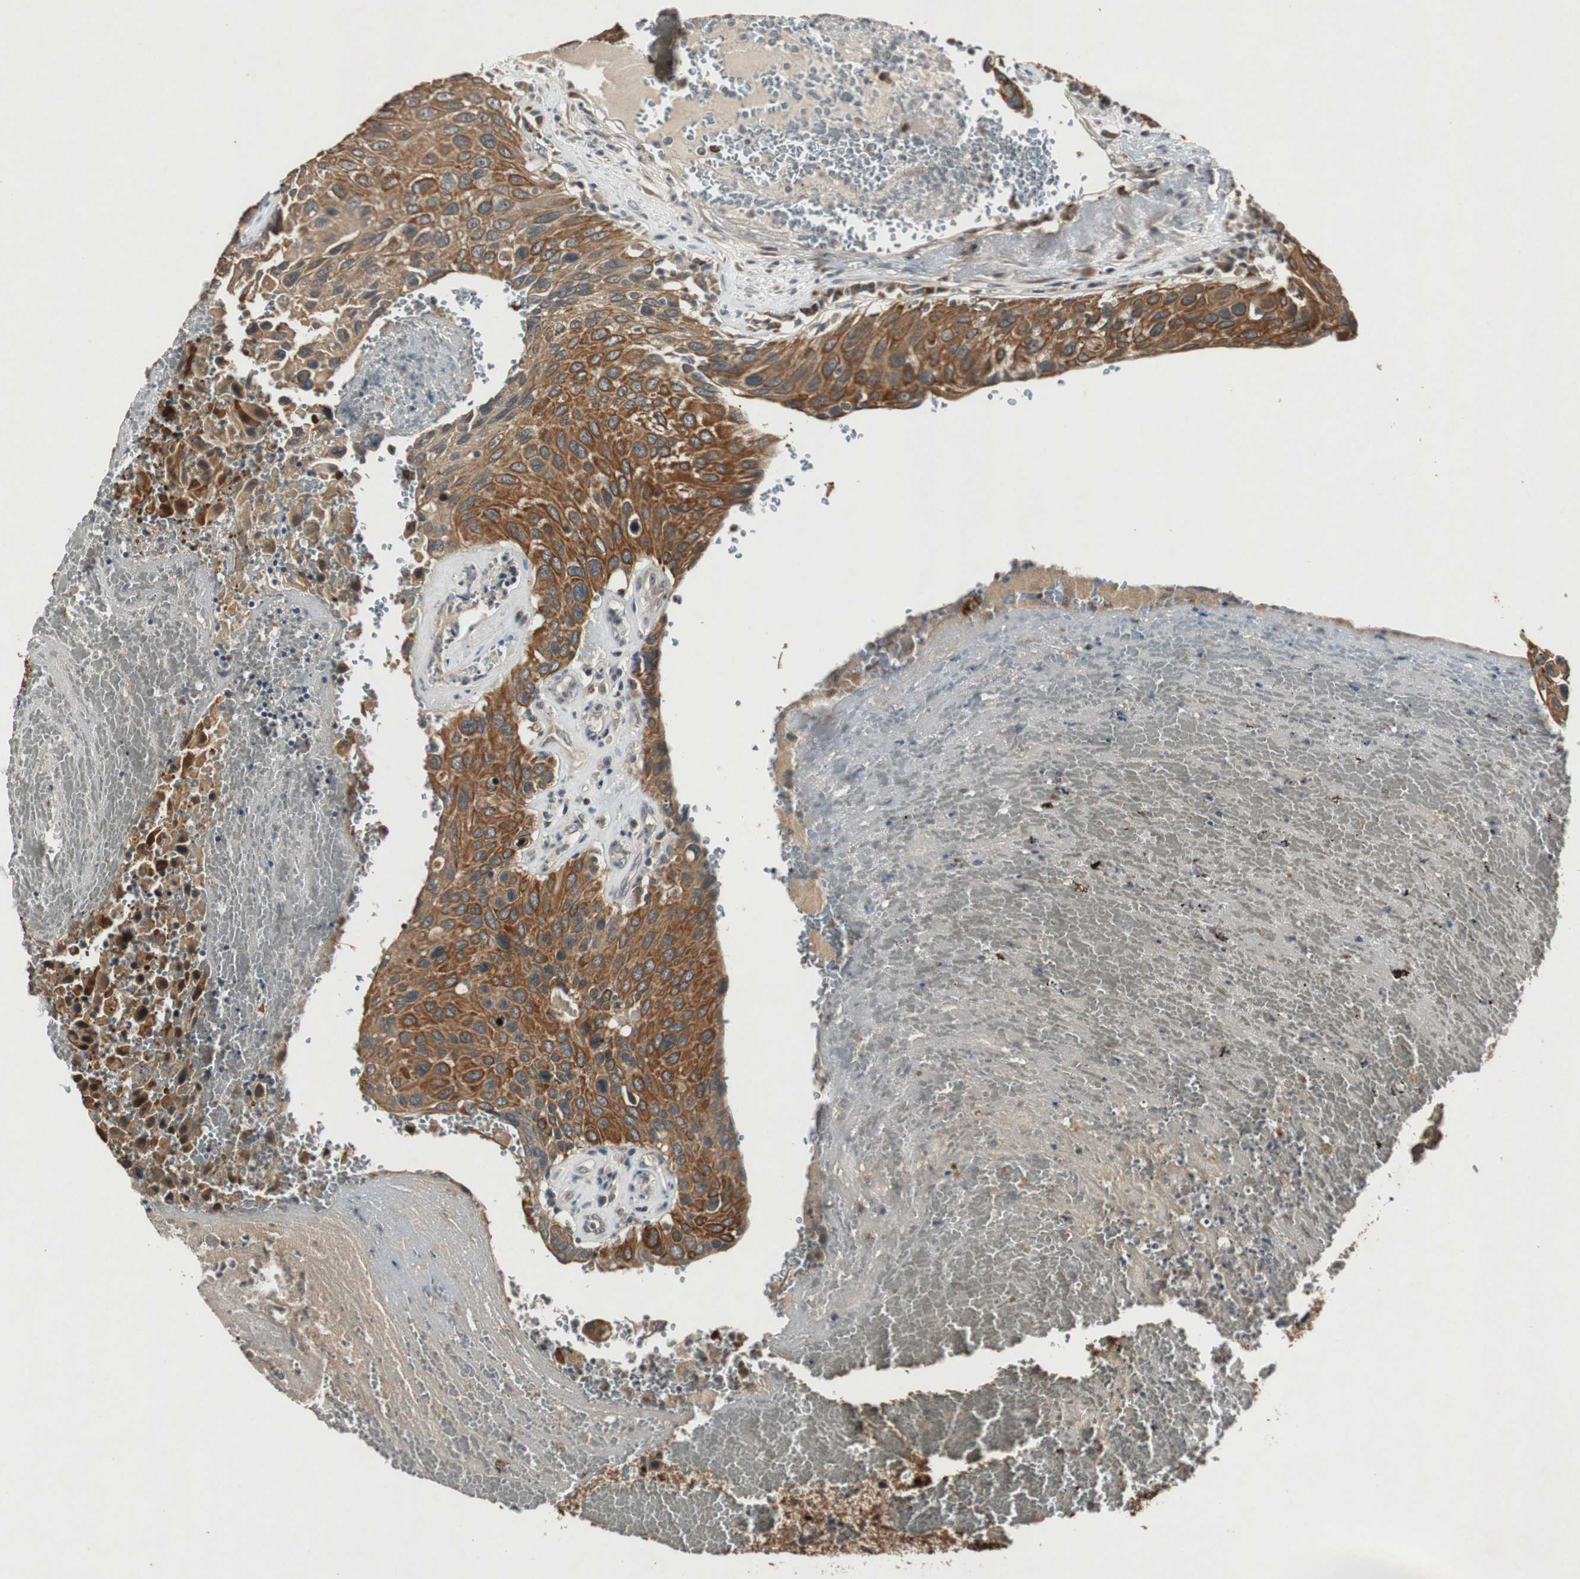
{"staining": {"intensity": "strong", "quantity": ">75%", "location": "cytoplasmic/membranous"}, "tissue": "urothelial cancer", "cell_type": "Tumor cells", "image_type": "cancer", "snomed": [{"axis": "morphology", "description": "Urothelial carcinoma, High grade"}, {"axis": "topography", "description": "Urinary bladder"}], "caption": "Tumor cells exhibit strong cytoplasmic/membranous staining in about >75% of cells in urothelial carcinoma (high-grade).", "gene": "SLIT2", "patient": {"sex": "male", "age": 66}}